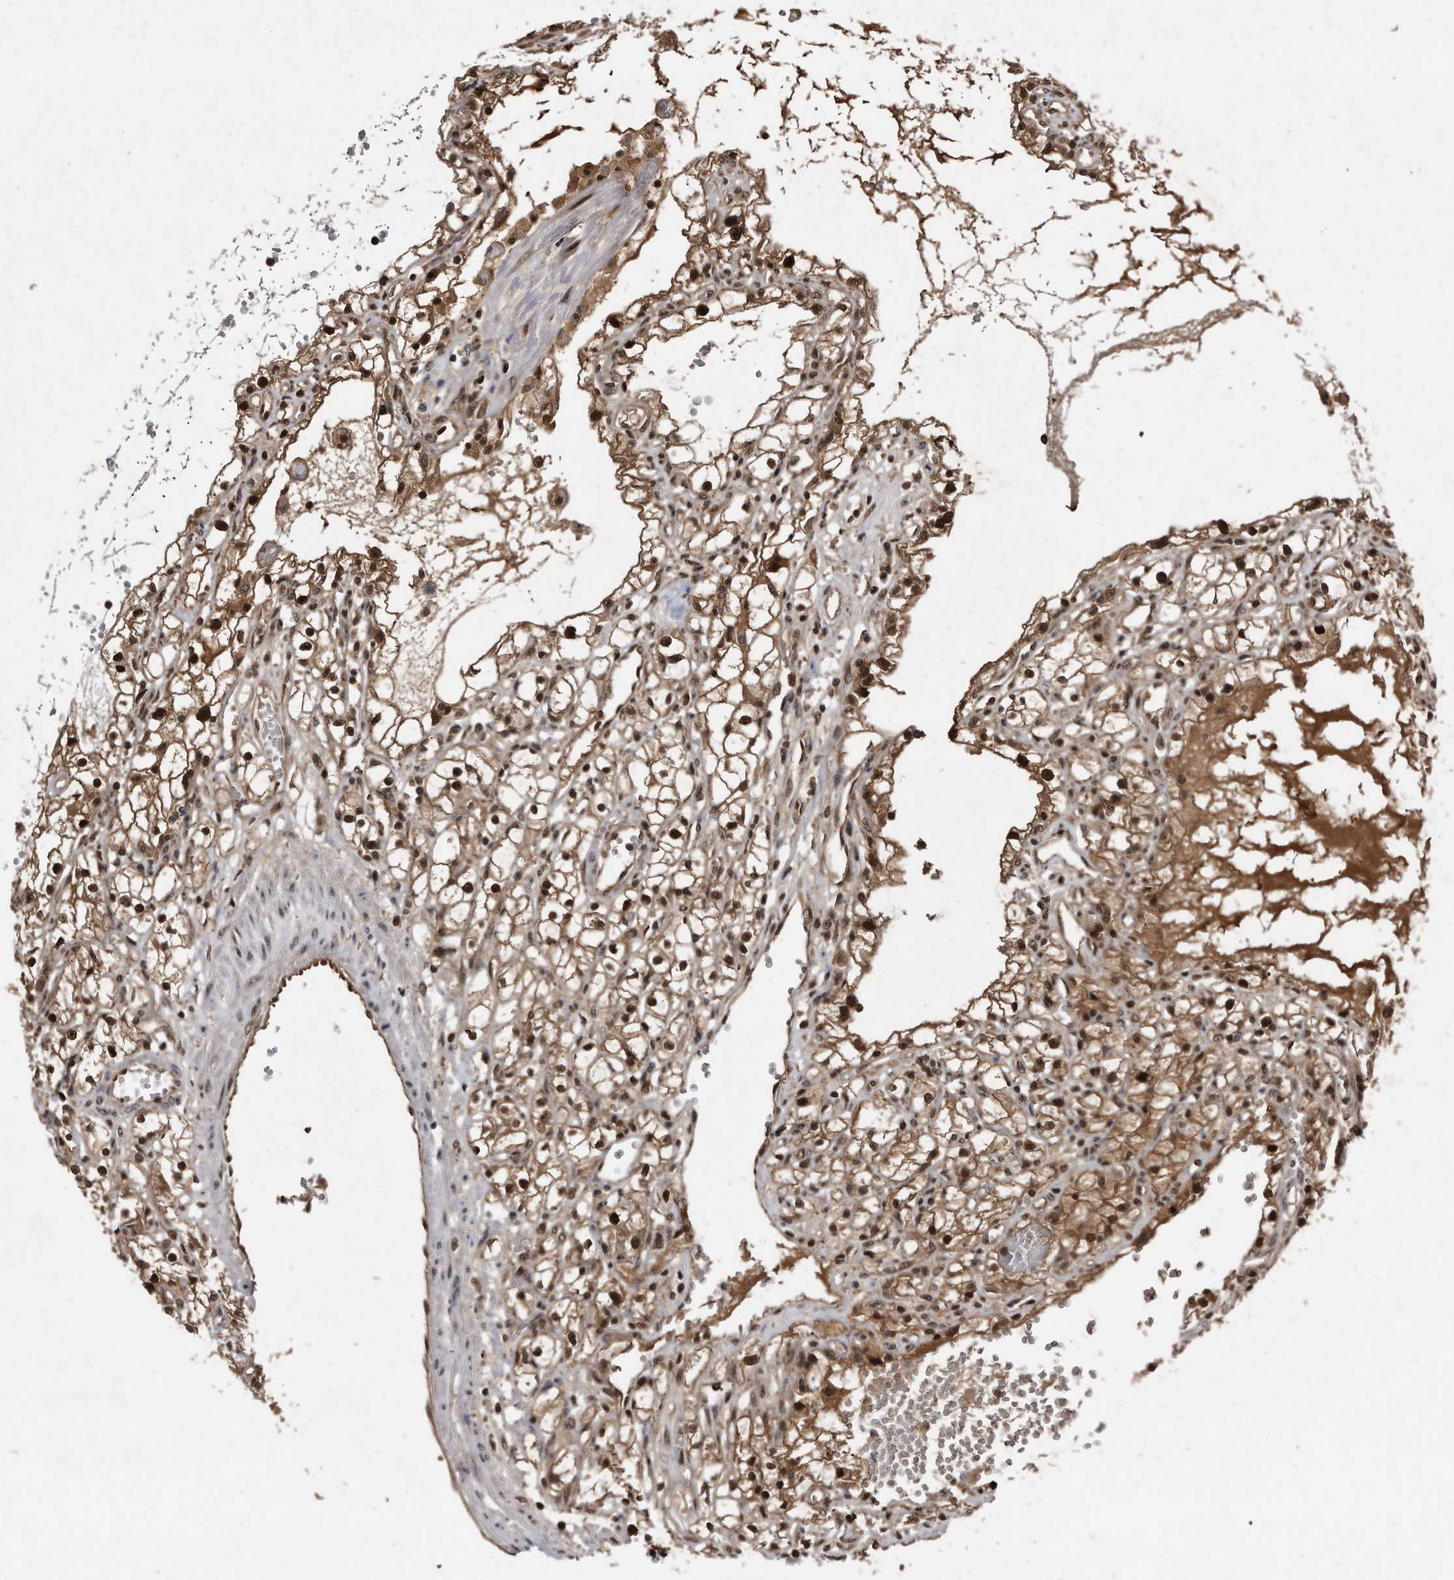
{"staining": {"intensity": "strong", "quantity": ">75%", "location": "cytoplasmic/membranous,nuclear"}, "tissue": "renal cancer", "cell_type": "Tumor cells", "image_type": "cancer", "snomed": [{"axis": "morphology", "description": "Adenocarcinoma, NOS"}, {"axis": "topography", "description": "Kidney"}], "caption": "The histopathology image demonstrates immunohistochemical staining of renal cancer. There is strong cytoplasmic/membranous and nuclear staining is present in approximately >75% of tumor cells. (Brightfield microscopy of DAB IHC at high magnification).", "gene": "RAD23B", "patient": {"sex": "male", "age": 56}}